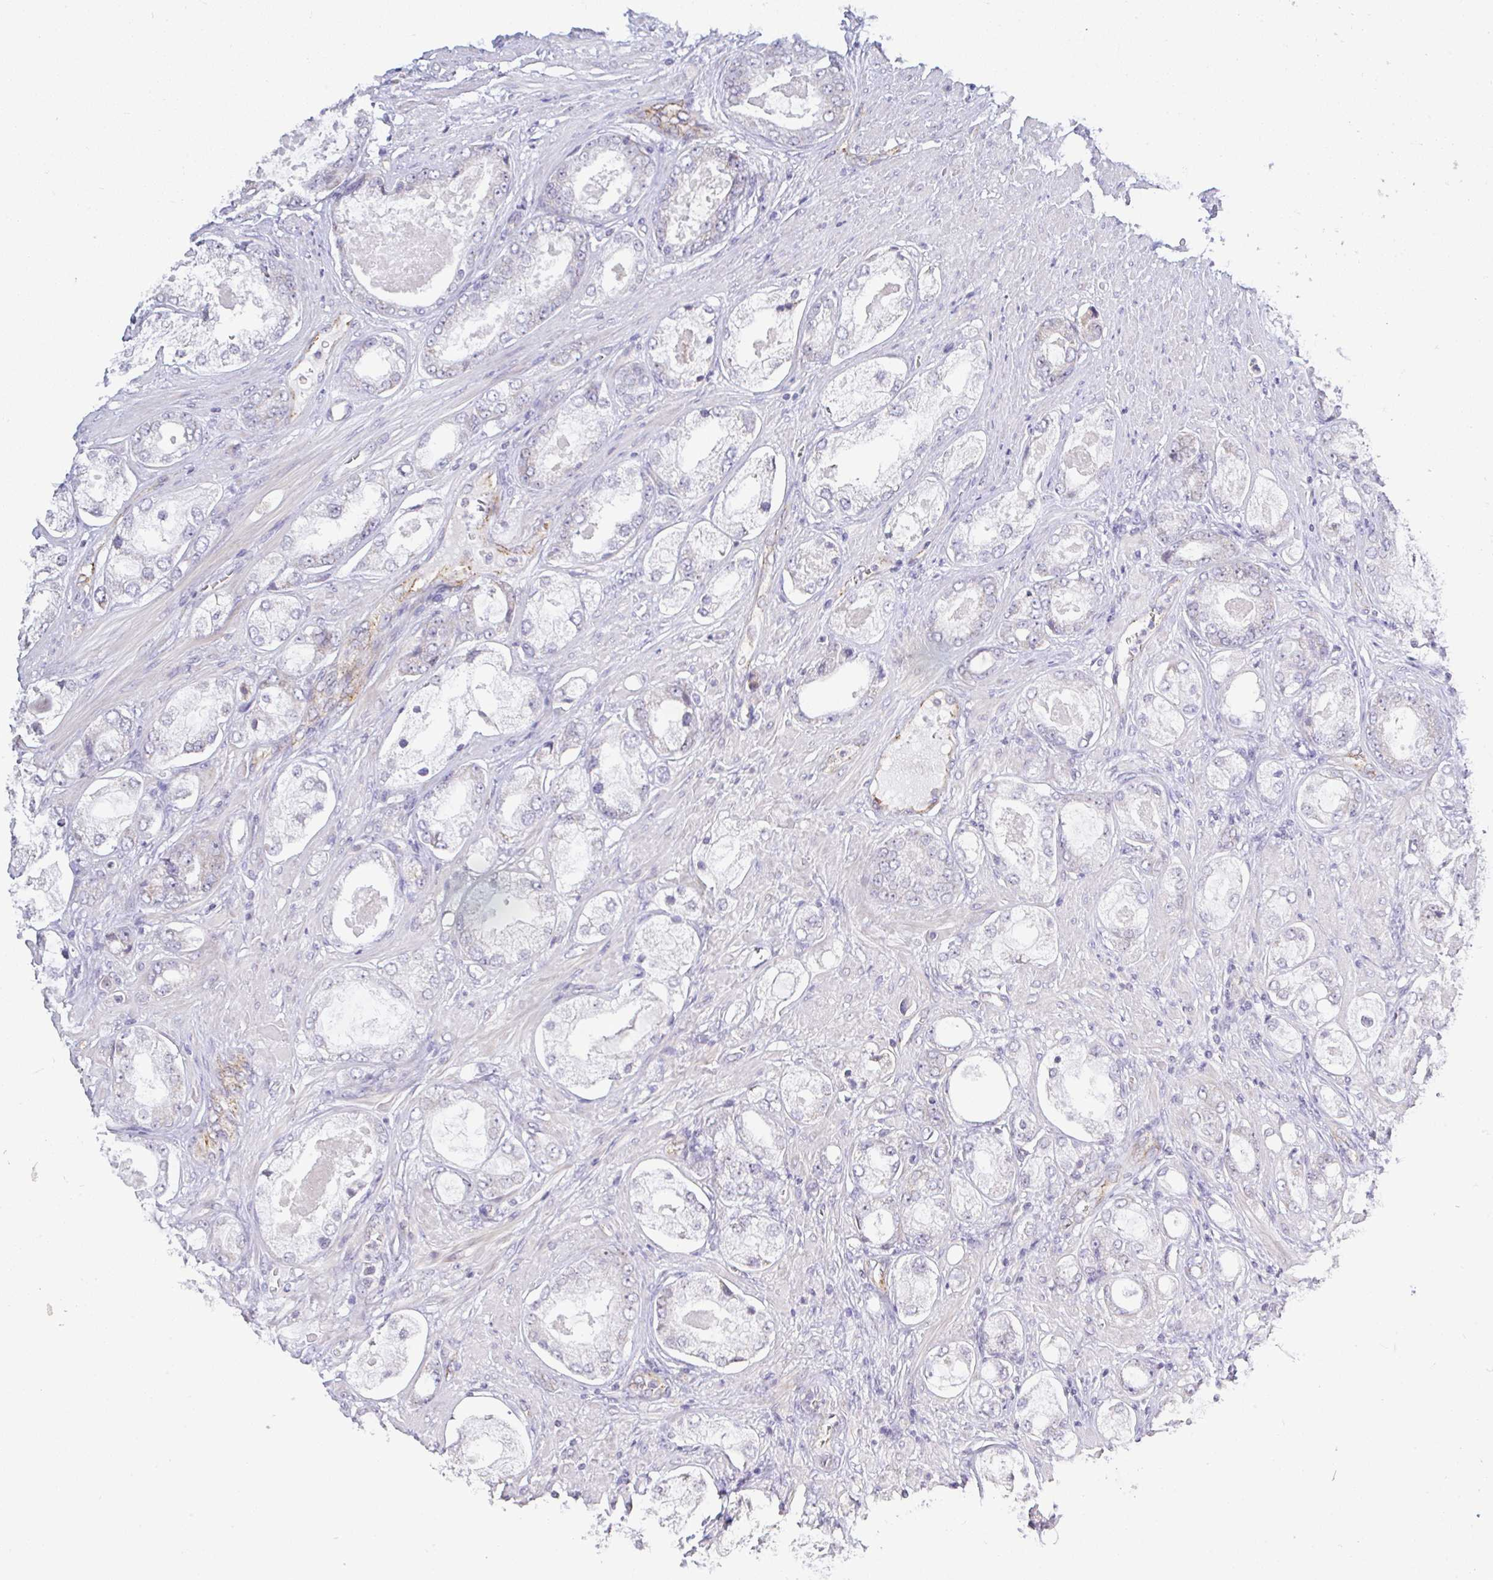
{"staining": {"intensity": "negative", "quantity": "none", "location": "none"}, "tissue": "prostate cancer", "cell_type": "Tumor cells", "image_type": "cancer", "snomed": [{"axis": "morphology", "description": "Adenocarcinoma, Low grade"}, {"axis": "topography", "description": "Prostate"}], "caption": "An immunohistochemistry histopathology image of low-grade adenocarcinoma (prostate) is shown. There is no staining in tumor cells of low-grade adenocarcinoma (prostate).", "gene": "PLCD4", "patient": {"sex": "male", "age": 68}}